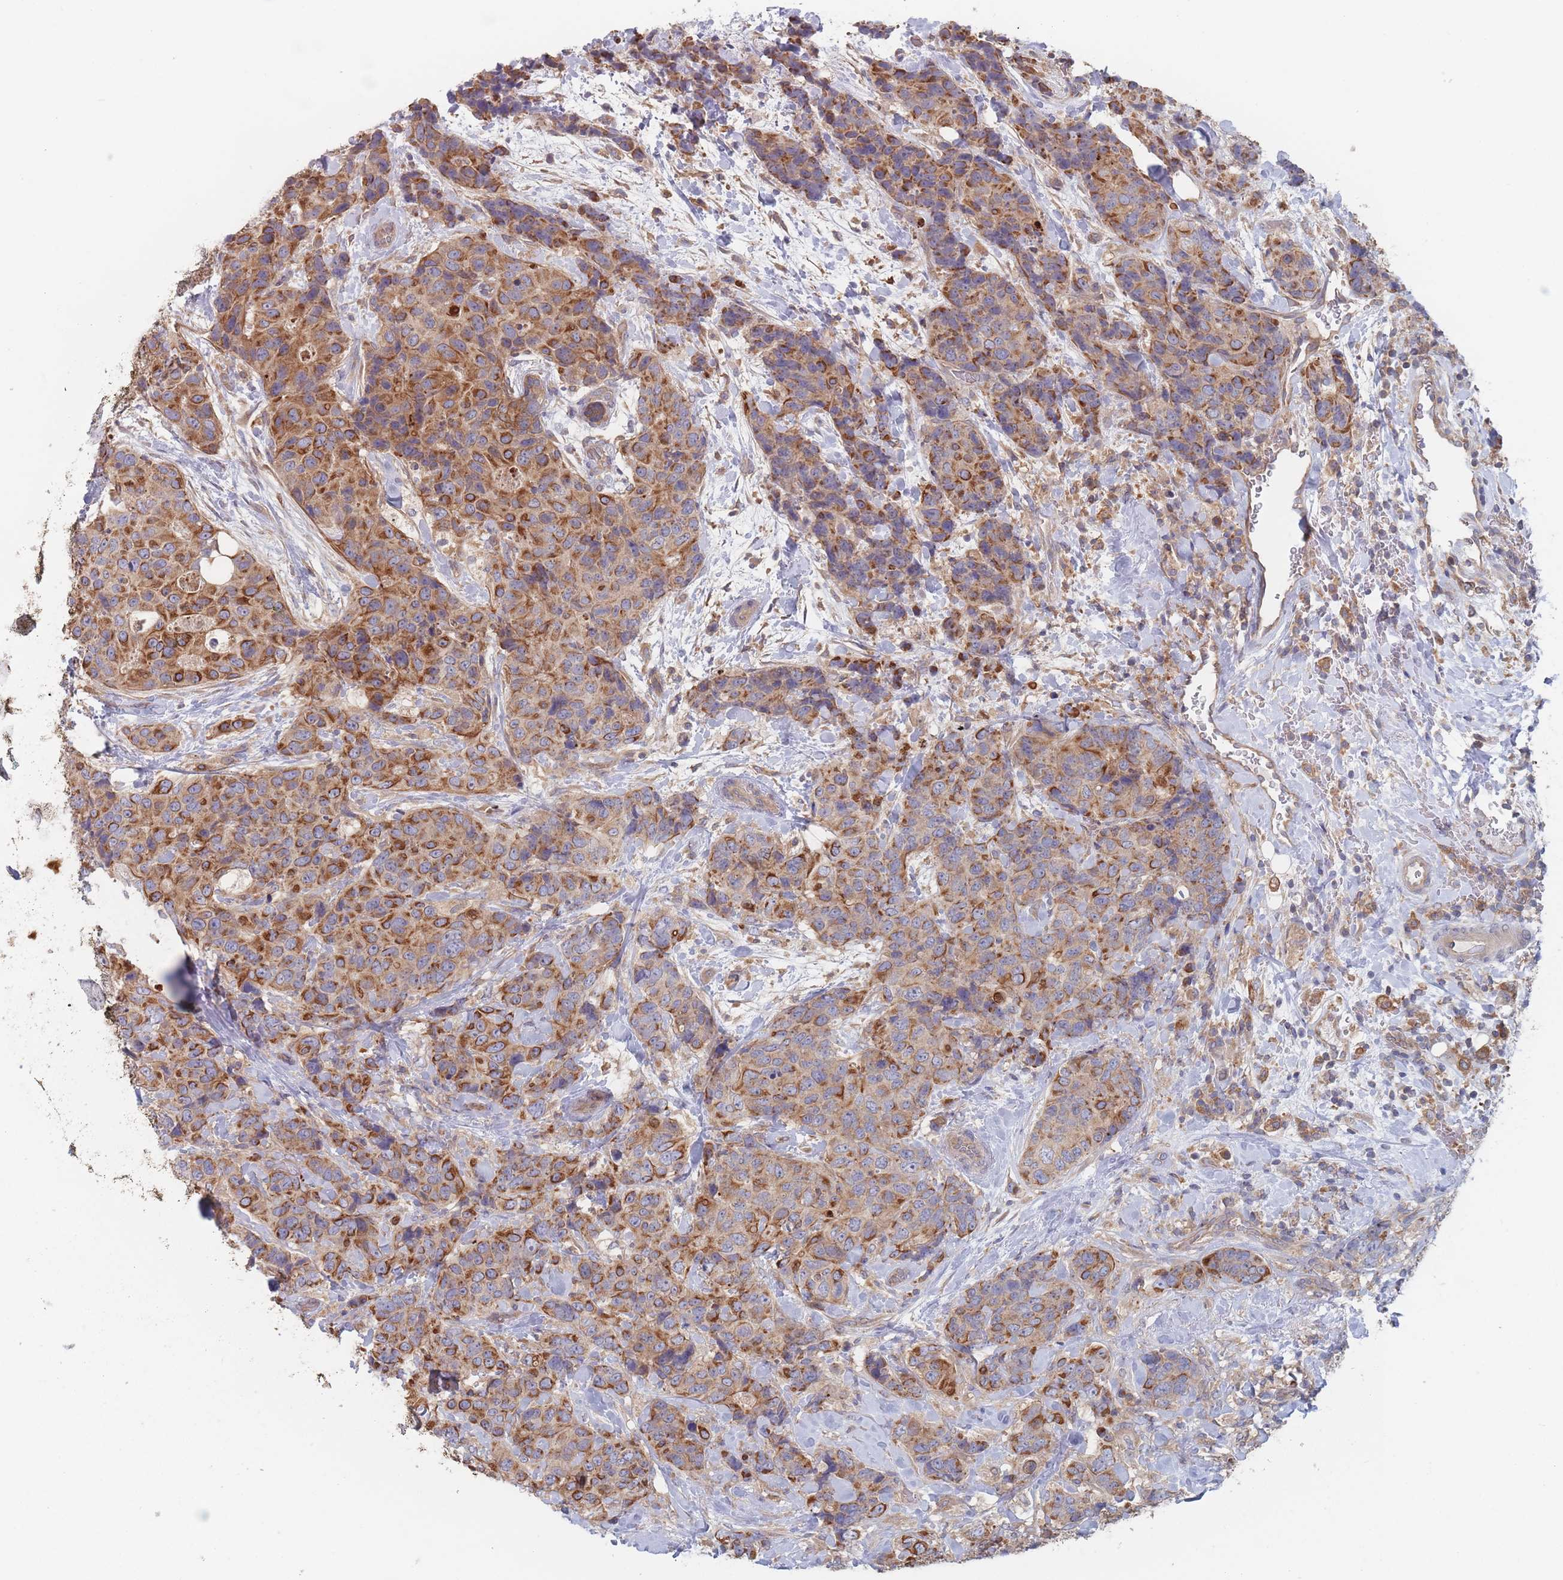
{"staining": {"intensity": "strong", "quantity": "25%-75%", "location": "cytoplasmic/membranous"}, "tissue": "breast cancer", "cell_type": "Tumor cells", "image_type": "cancer", "snomed": [{"axis": "morphology", "description": "Lobular carcinoma"}, {"axis": "topography", "description": "Breast"}], "caption": "This micrograph displays breast lobular carcinoma stained with immunohistochemistry to label a protein in brown. The cytoplasmic/membranous of tumor cells show strong positivity for the protein. Nuclei are counter-stained blue.", "gene": "EFCC1", "patient": {"sex": "female", "age": 59}}